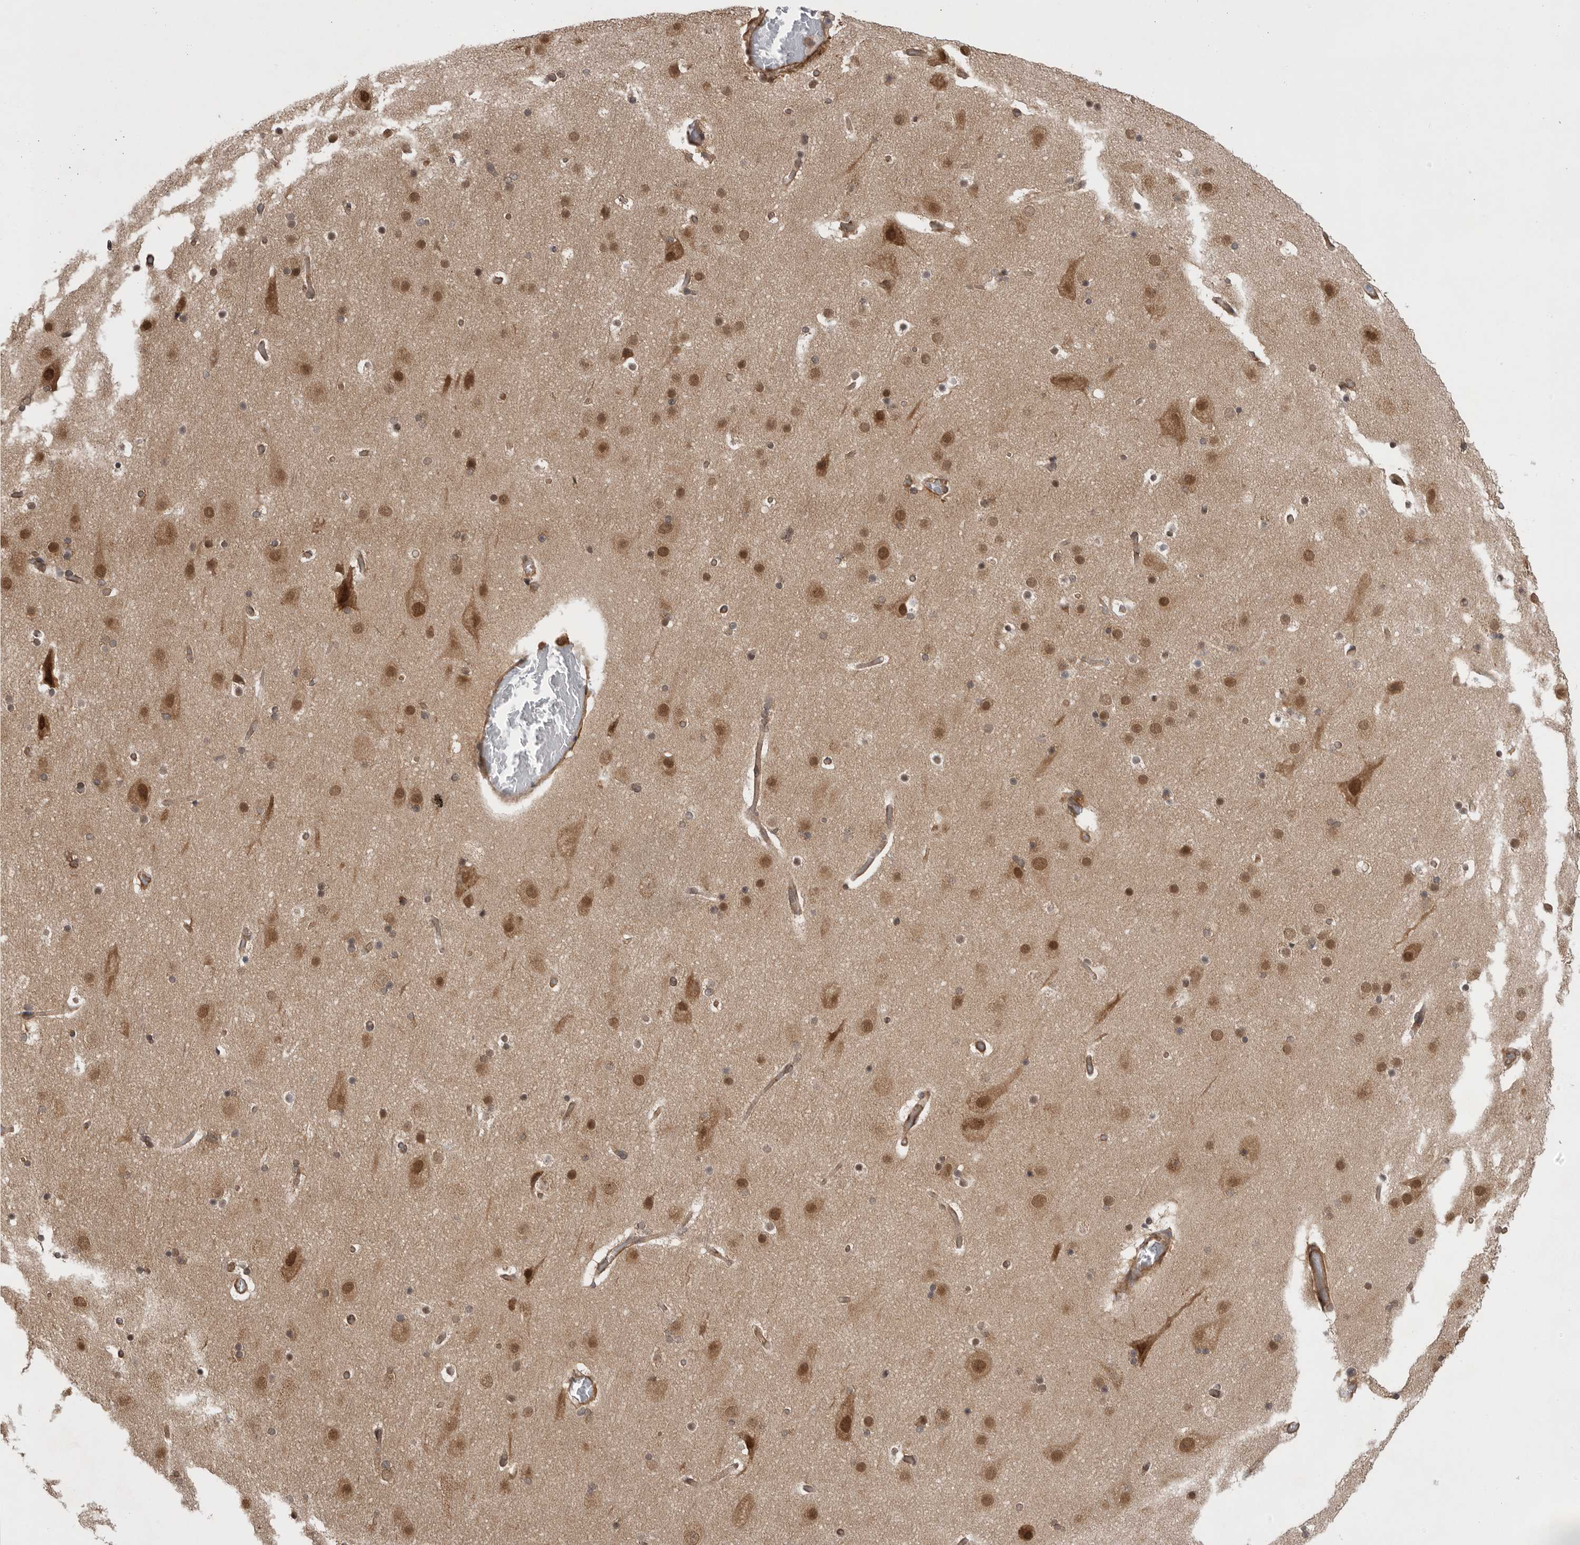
{"staining": {"intensity": "moderate", "quantity": ">75%", "location": "cytoplasmic/membranous"}, "tissue": "cerebral cortex", "cell_type": "Endothelial cells", "image_type": "normal", "snomed": [{"axis": "morphology", "description": "Normal tissue, NOS"}, {"axis": "topography", "description": "Cerebral cortex"}], "caption": "Cerebral cortex stained with DAB (3,3'-diaminobenzidine) immunohistochemistry shows medium levels of moderate cytoplasmic/membranous positivity in about >75% of endothelial cells. (IHC, brightfield microscopy, high magnification).", "gene": "VPS50", "patient": {"sex": "male", "age": 57}}